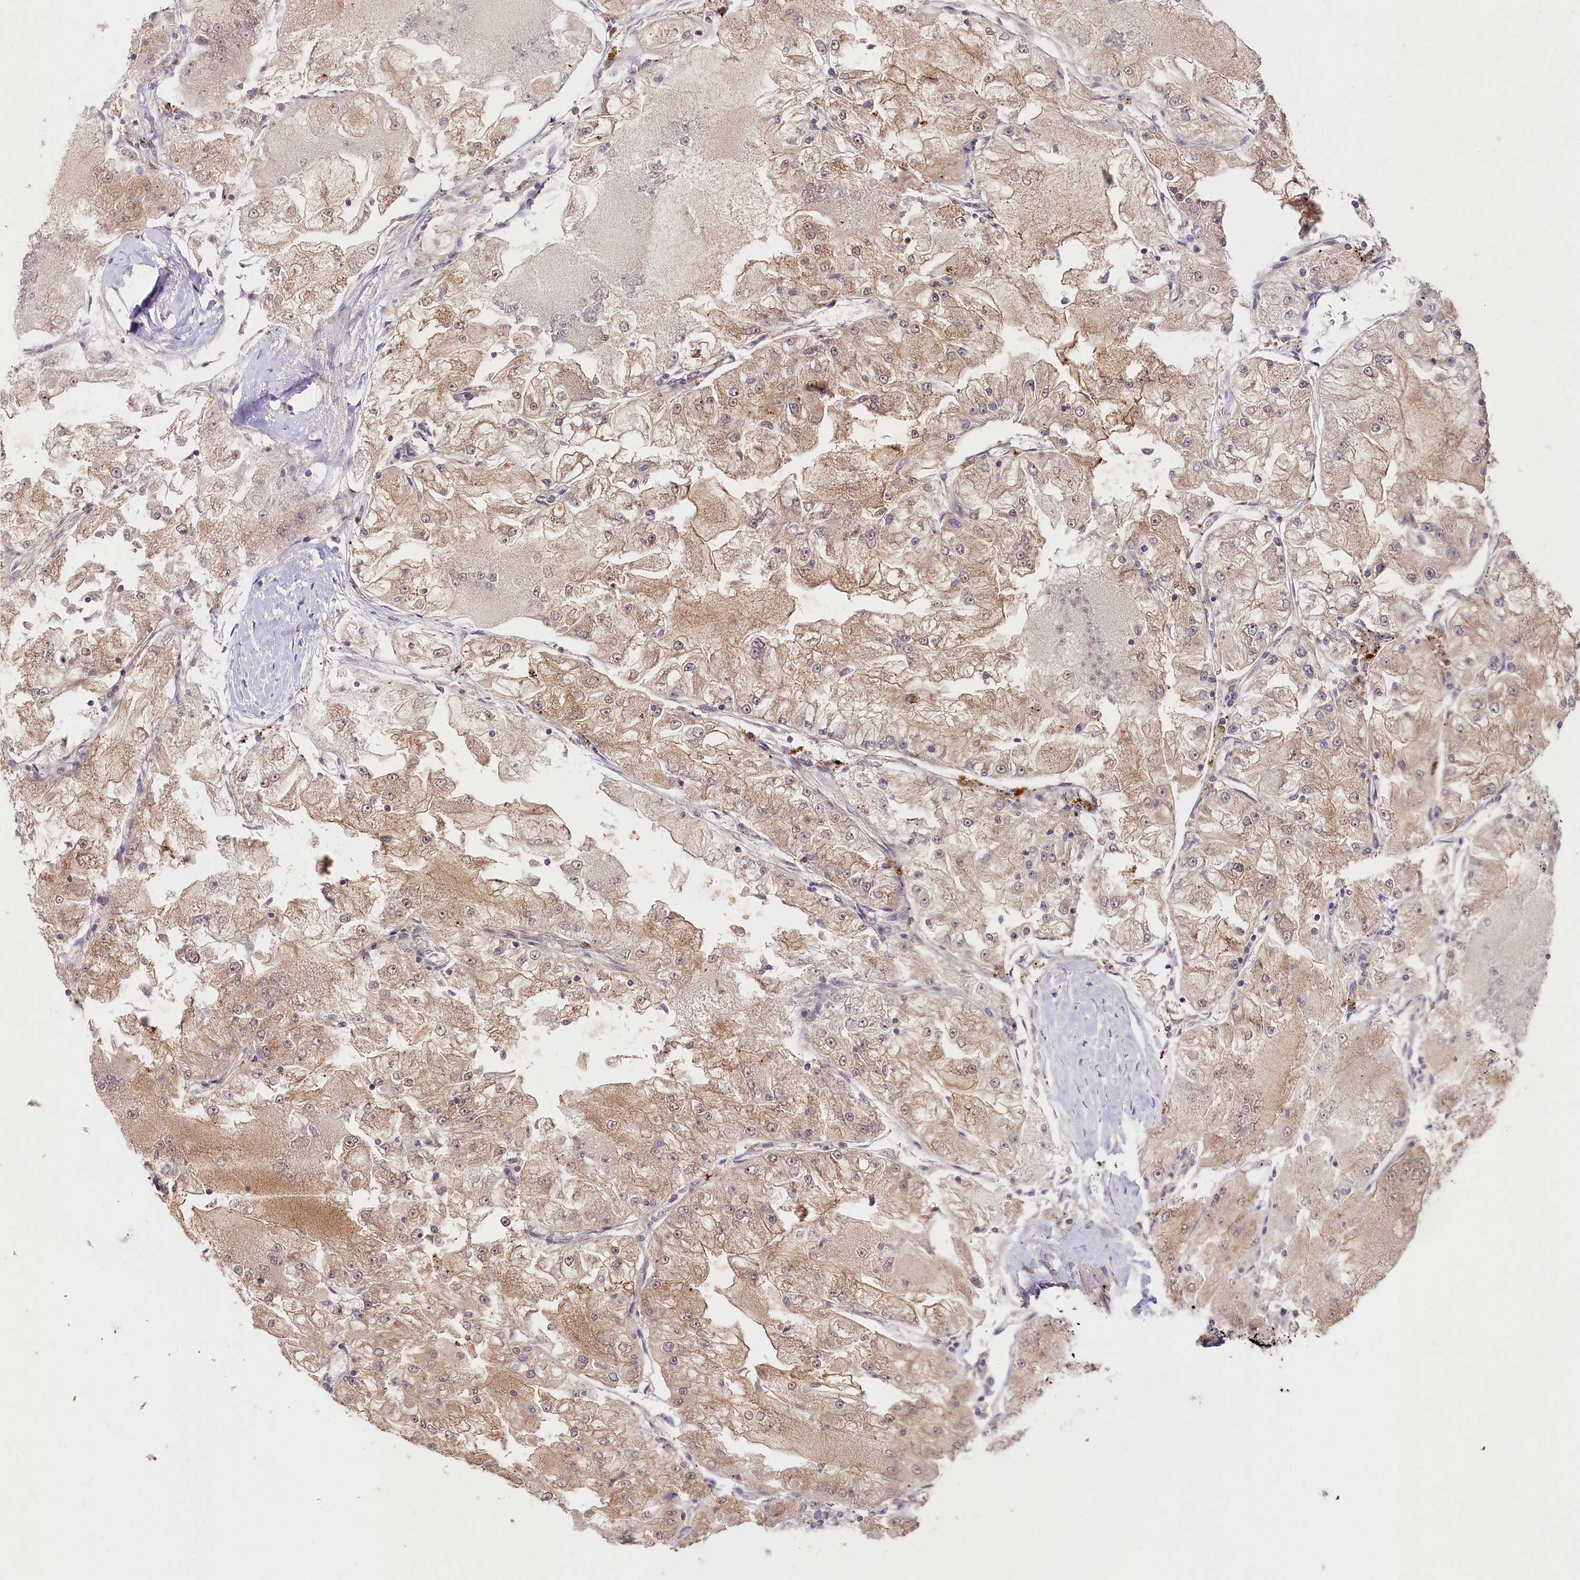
{"staining": {"intensity": "weak", "quantity": ">75%", "location": "cytoplasmic/membranous"}, "tissue": "renal cancer", "cell_type": "Tumor cells", "image_type": "cancer", "snomed": [{"axis": "morphology", "description": "Adenocarcinoma, NOS"}, {"axis": "topography", "description": "Kidney"}], "caption": "Human renal adenocarcinoma stained with a brown dye reveals weak cytoplasmic/membranous positive staining in about >75% of tumor cells.", "gene": "CACNA1H", "patient": {"sex": "female", "age": 72}}